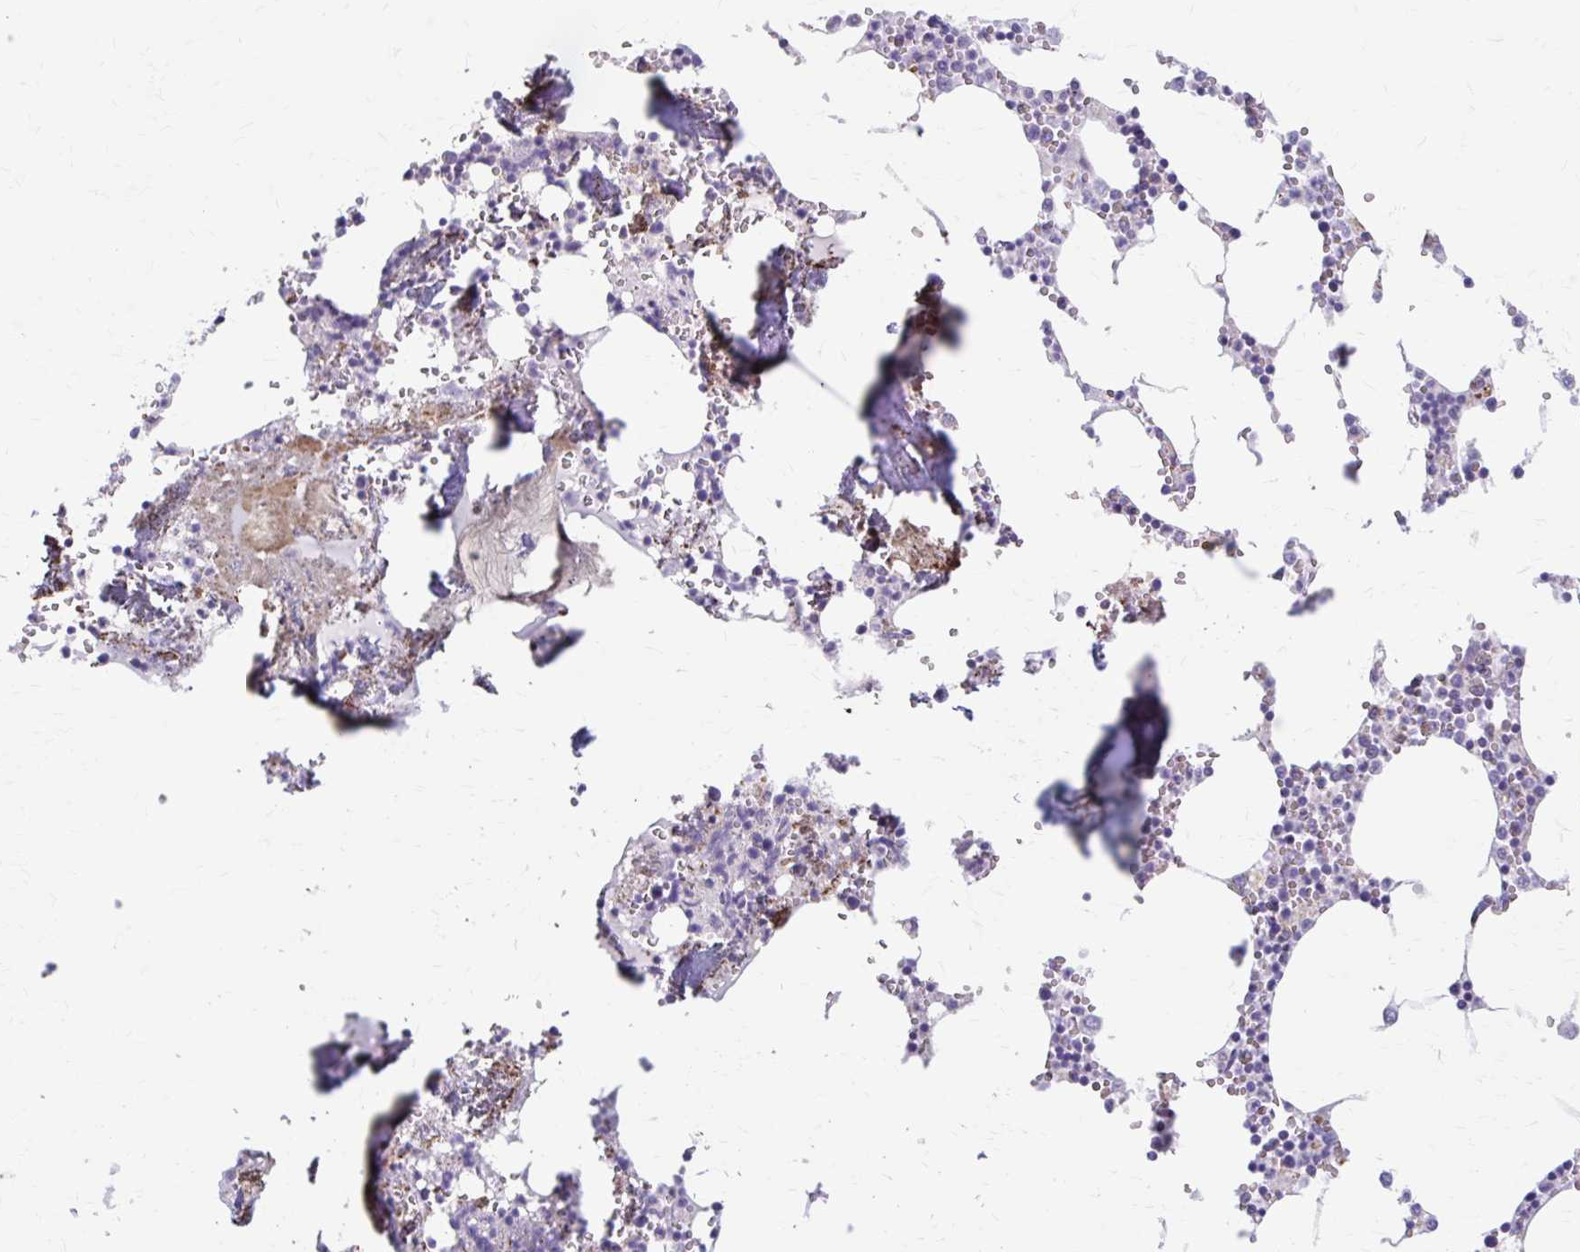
{"staining": {"intensity": "moderate", "quantity": "<25%", "location": "nuclear"}, "tissue": "bone marrow", "cell_type": "Hematopoietic cells", "image_type": "normal", "snomed": [{"axis": "morphology", "description": "Normal tissue, NOS"}, {"axis": "topography", "description": "Bone marrow"}], "caption": "An image of bone marrow stained for a protein exhibits moderate nuclear brown staining in hematopoietic cells.", "gene": "BEAN1", "patient": {"sex": "male", "age": 54}}